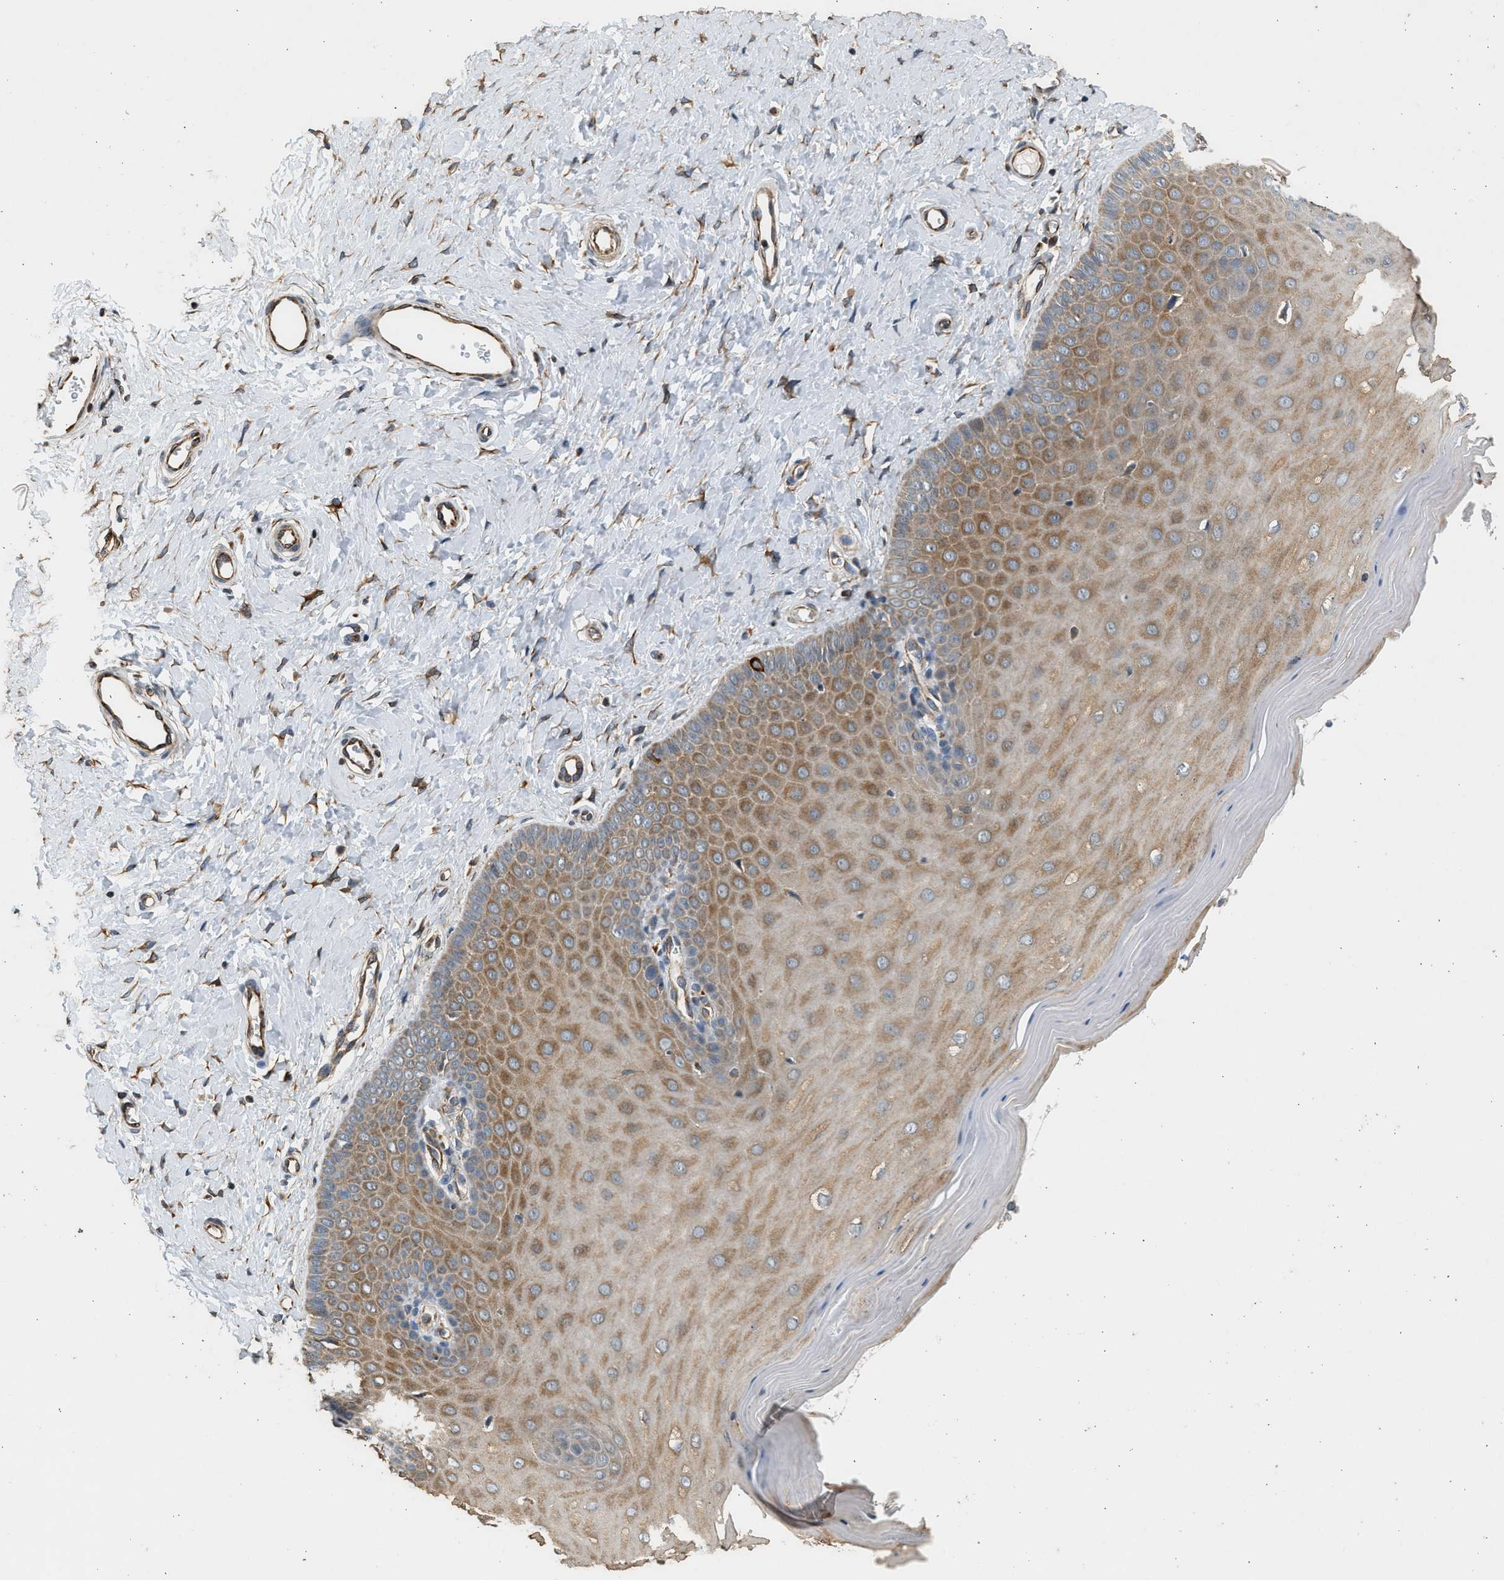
{"staining": {"intensity": "moderate", "quantity": ">75%", "location": "cytoplasmic/membranous"}, "tissue": "cervix", "cell_type": "Squamous epithelial cells", "image_type": "normal", "snomed": [{"axis": "morphology", "description": "Normal tissue, NOS"}, {"axis": "topography", "description": "Cervix"}], "caption": "Normal cervix exhibits moderate cytoplasmic/membranous staining in about >75% of squamous epithelial cells.", "gene": "PCLO", "patient": {"sex": "female", "age": 55}}